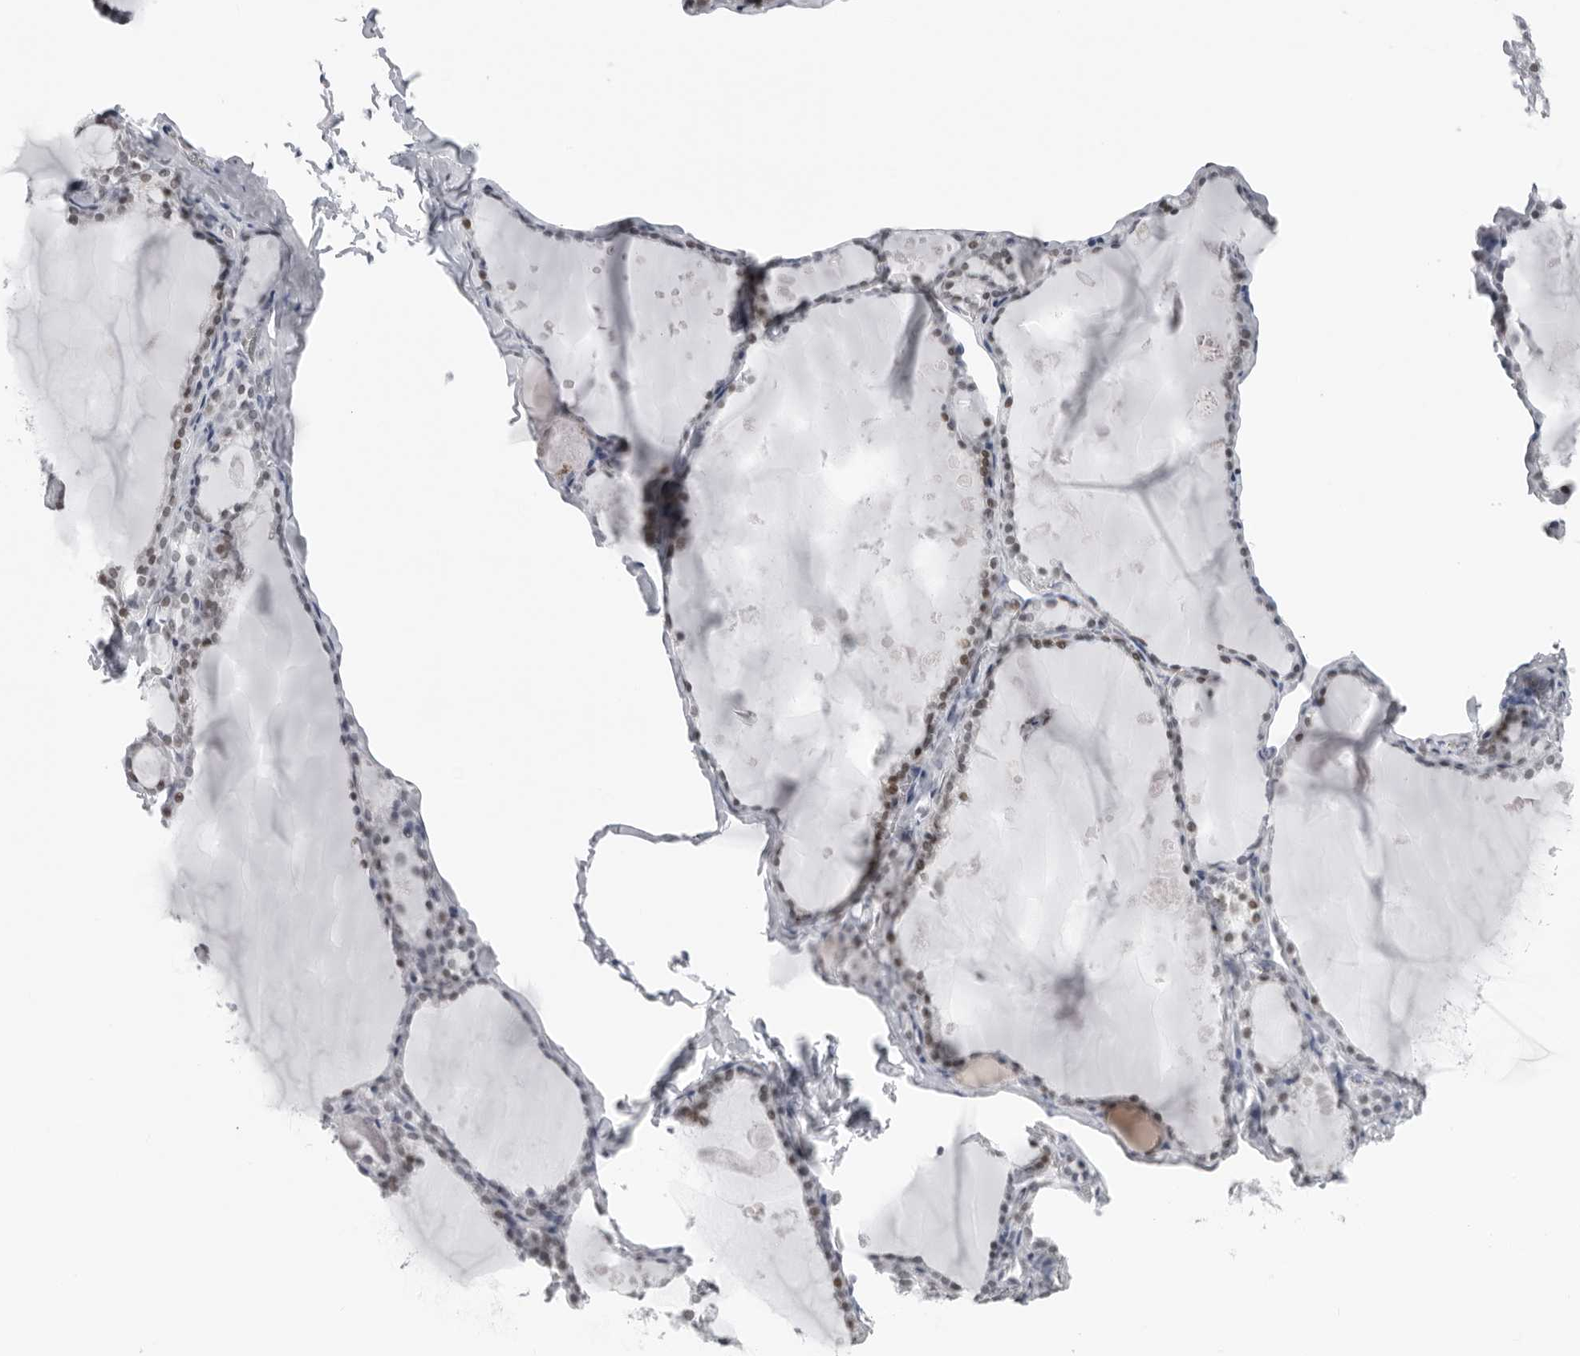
{"staining": {"intensity": "moderate", "quantity": "<25%", "location": "nuclear"}, "tissue": "thyroid gland", "cell_type": "Glandular cells", "image_type": "normal", "snomed": [{"axis": "morphology", "description": "Normal tissue, NOS"}, {"axis": "topography", "description": "Thyroid gland"}], "caption": "DAB (3,3'-diaminobenzidine) immunohistochemical staining of normal human thyroid gland demonstrates moderate nuclear protein positivity in about <25% of glandular cells. The staining is performed using DAB (3,3'-diaminobenzidine) brown chromogen to label protein expression. The nuclei are counter-stained blue using hematoxylin.", "gene": "ESPN", "patient": {"sex": "male", "age": 56}}